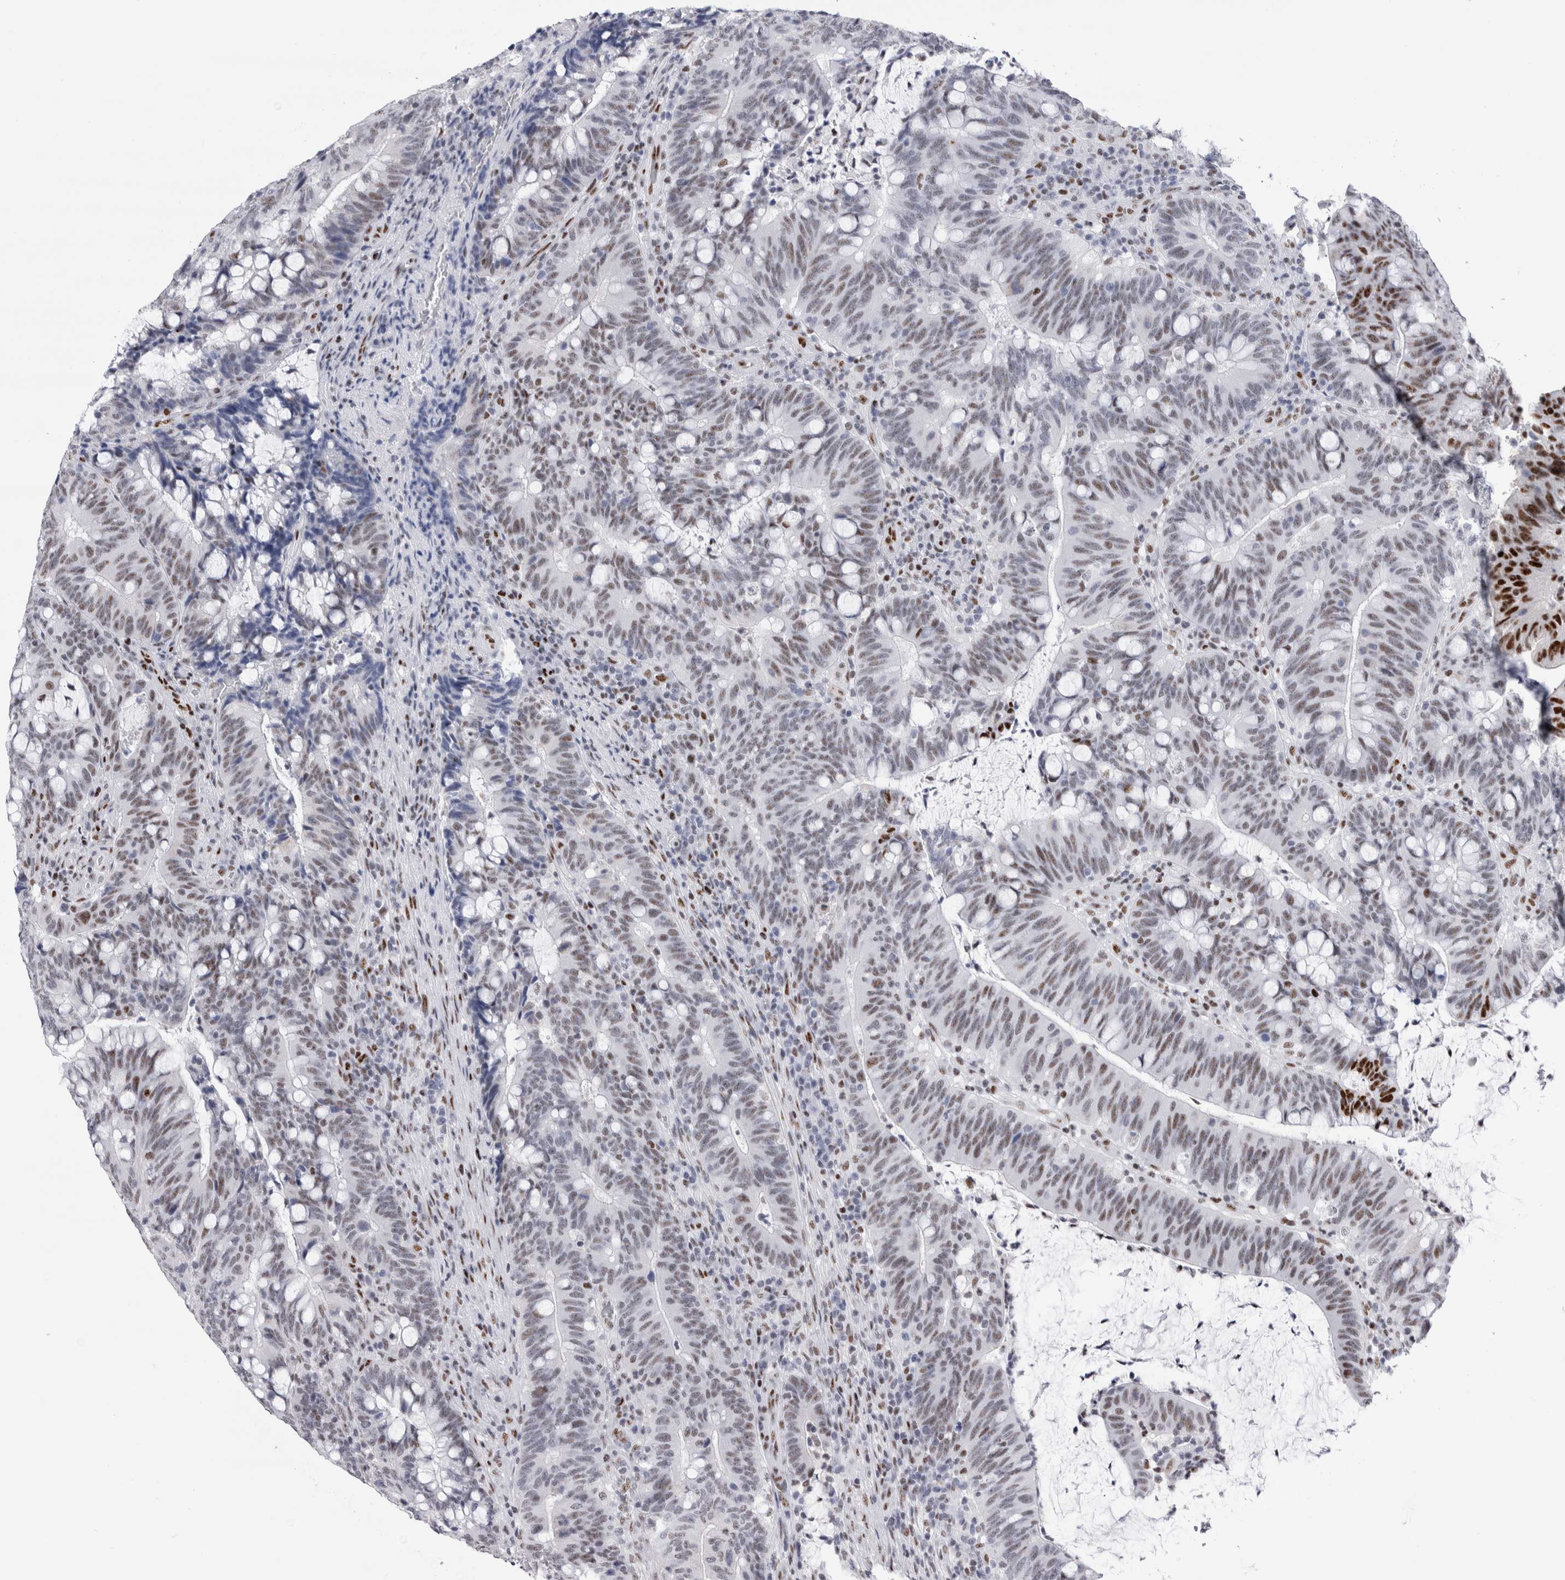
{"staining": {"intensity": "weak", "quantity": ">75%", "location": "nuclear"}, "tissue": "colorectal cancer", "cell_type": "Tumor cells", "image_type": "cancer", "snomed": [{"axis": "morphology", "description": "Adenocarcinoma, NOS"}, {"axis": "topography", "description": "Colon"}], "caption": "Human colorectal cancer (adenocarcinoma) stained with a brown dye reveals weak nuclear positive expression in approximately >75% of tumor cells.", "gene": "RBM6", "patient": {"sex": "female", "age": 66}}